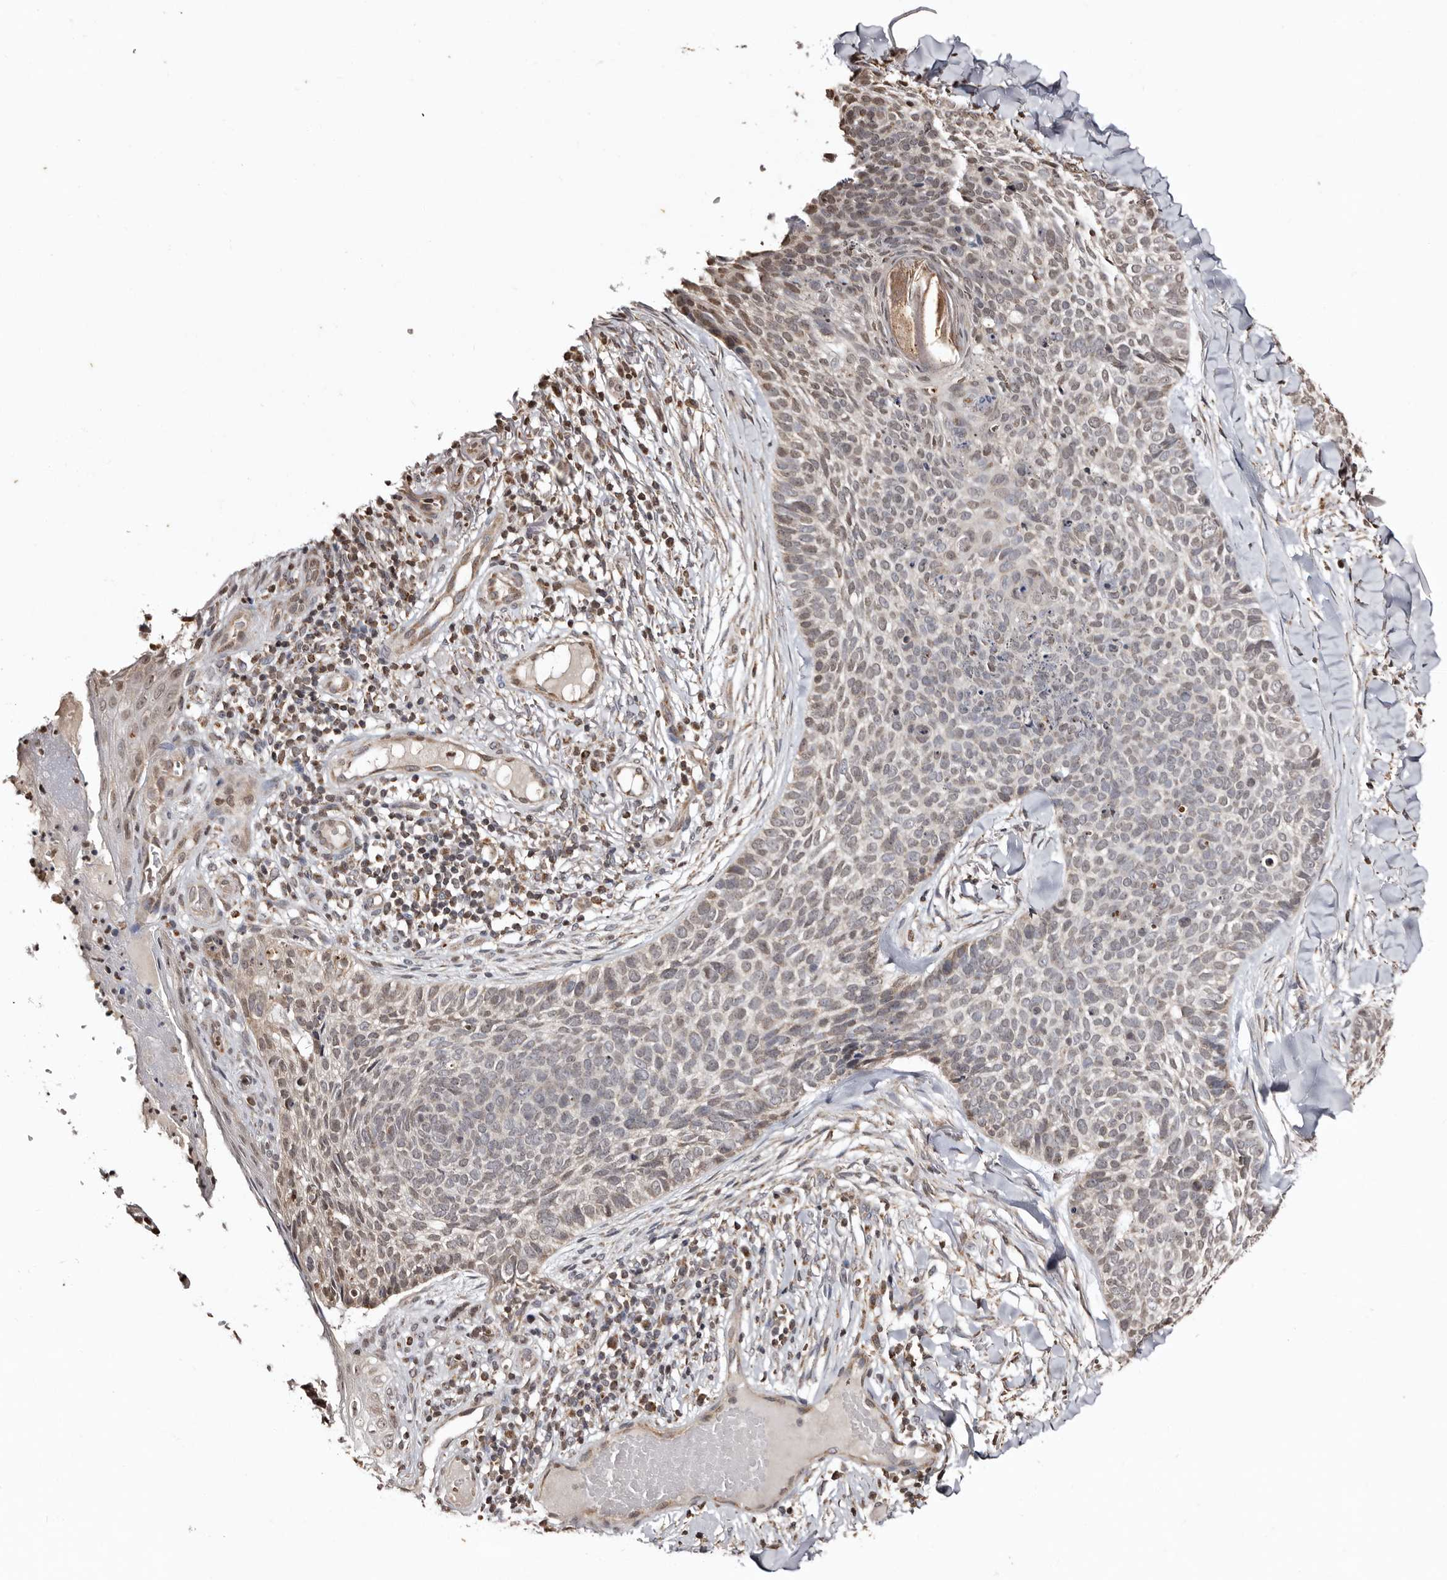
{"staining": {"intensity": "weak", "quantity": "<25%", "location": "cytoplasmic/membranous"}, "tissue": "skin cancer", "cell_type": "Tumor cells", "image_type": "cancer", "snomed": [{"axis": "morphology", "description": "Normal tissue, NOS"}, {"axis": "morphology", "description": "Basal cell carcinoma"}, {"axis": "topography", "description": "Skin"}], "caption": "Tumor cells show no significant staining in skin cancer.", "gene": "CCDC190", "patient": {"sex": "male", "age": 67}}